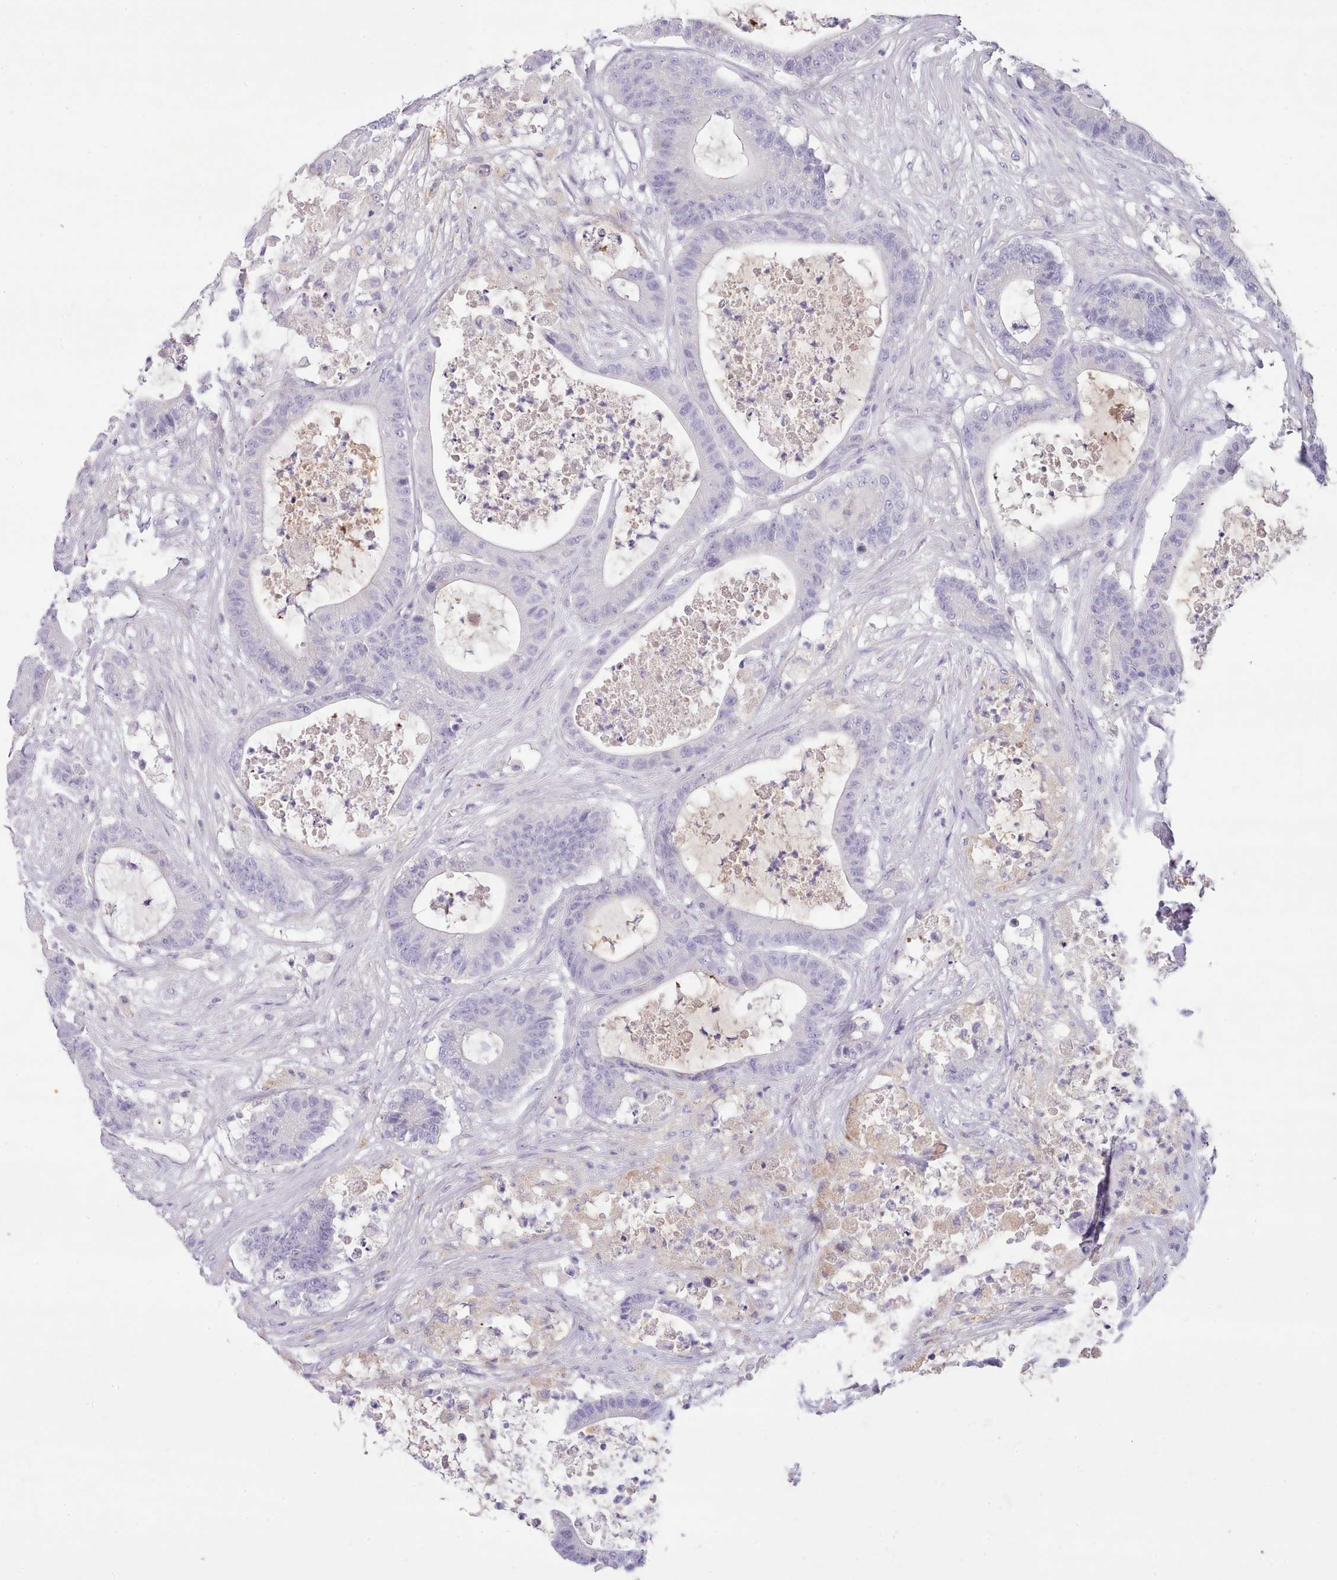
{"staining": {"intensity": "negative", "quantity": "none", "location": "none"}, "tissue": "colorectal cancer", "cell_type": "Tumor cells", "image_type": "cancer", "snomed": [{"axis": "morphology", "description": "Adenocarcinoma, NOS"}, {"axis": "topography", "description": "Colon"}], "caption": "A high-resolution photomicrograph shows IHC staining of colorectal cancer (adenocarcinoma), which demonstrates no significant positivity in tumor cells.", "gene": "TOX2", "patient": {"sex": "male", "age": 83}}